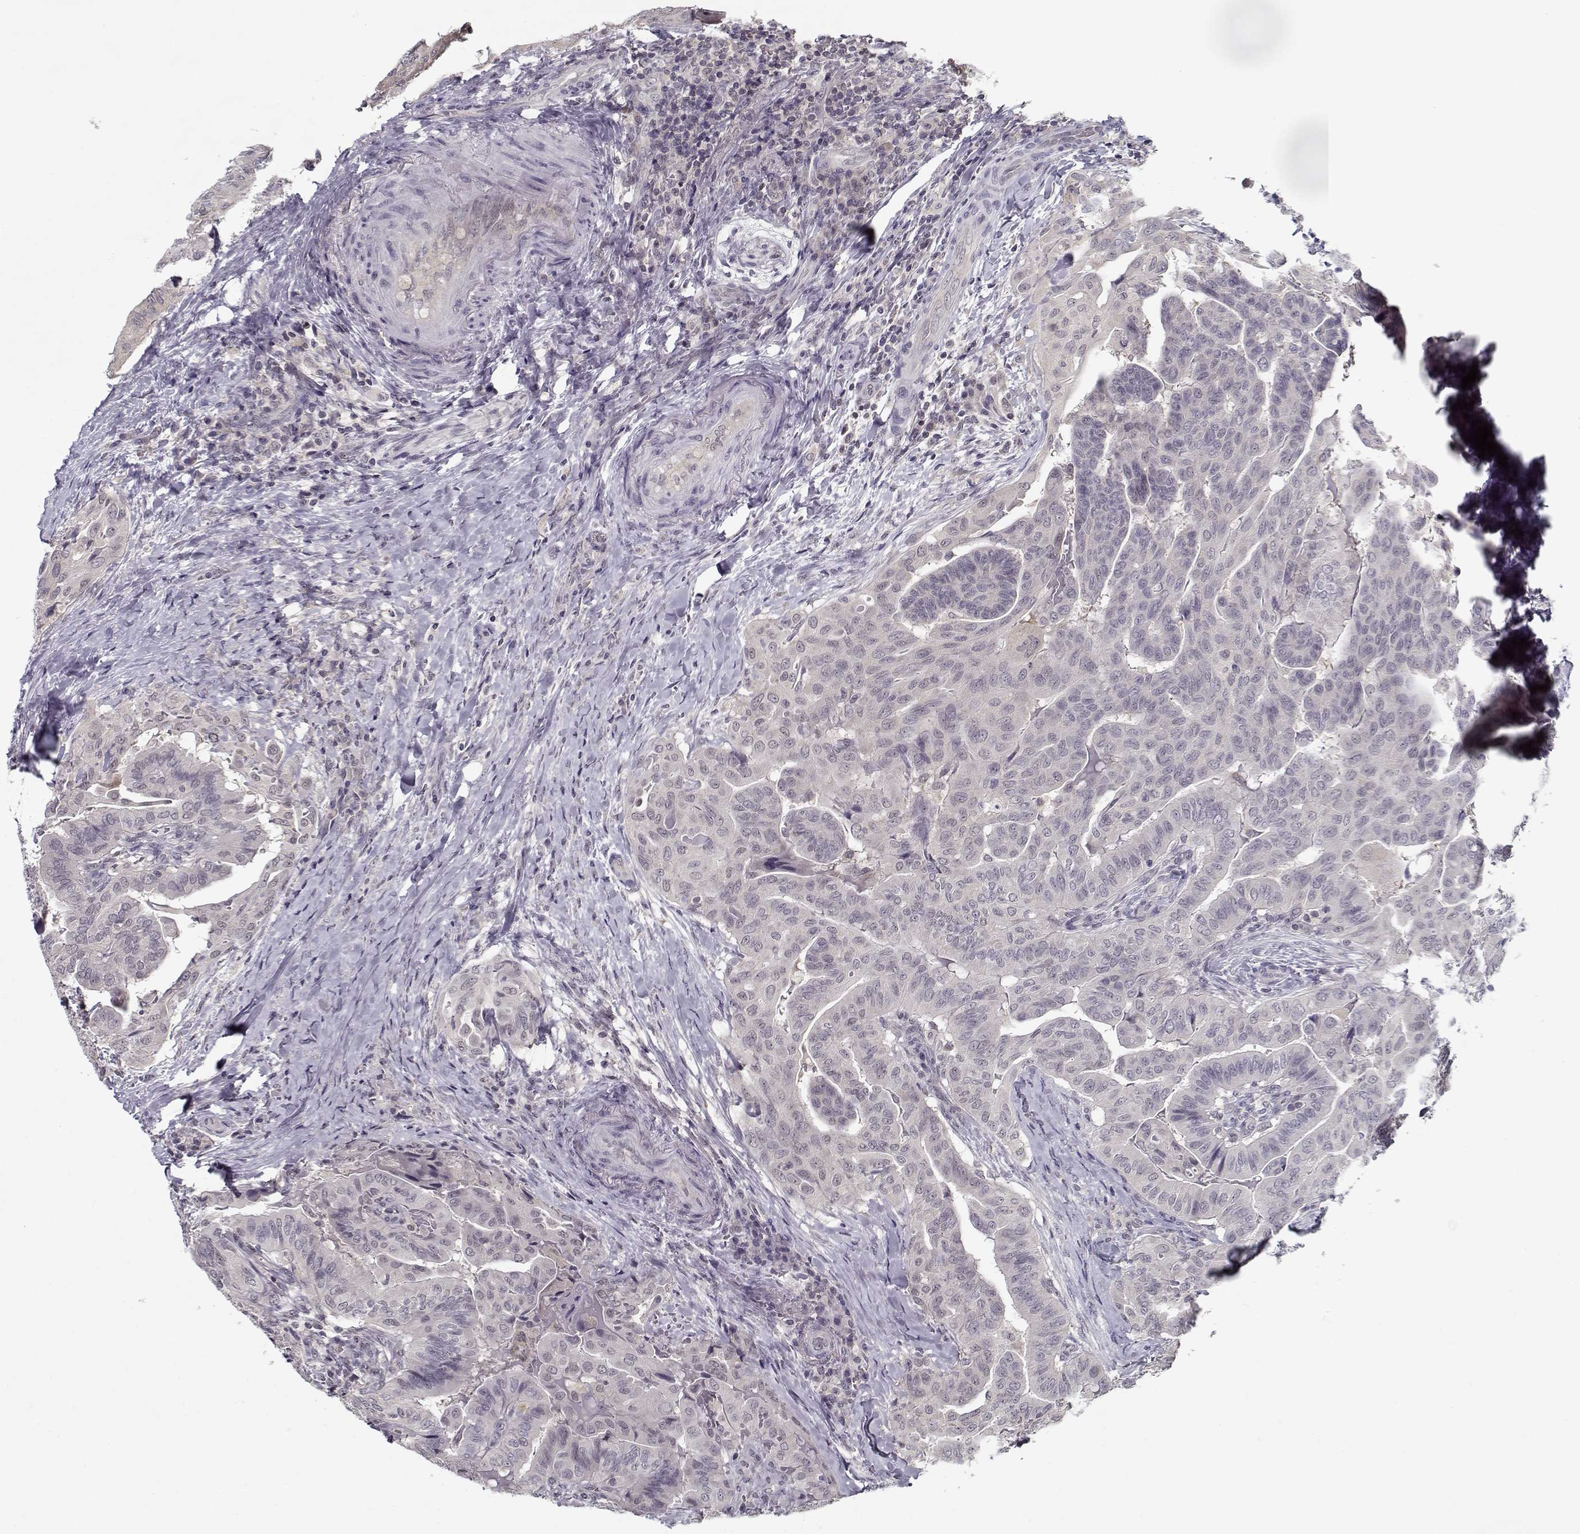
{"staining": {"intensity": "negative", "quantity": "none", "location": "none"}, "tissue": "thyroid cancer", "cell_type": "Tumor cells", "image_type": "cancer", "snomed": [{"axis": "morphology", "description": "Papillary adenocarcinoma, NOS"}, {"axis": "topography", "description": "Thyroid gland"}], "caption": "Immunohistochemistry (IHC) photomicrograph of human thyroid cancer stained for a protein (brown), which shows no staining in tumor cells. (IHC, brightfield microscopy, high magnification).", "gene": "TESPA1", "patient": {"sex": "female", "age": 68}}